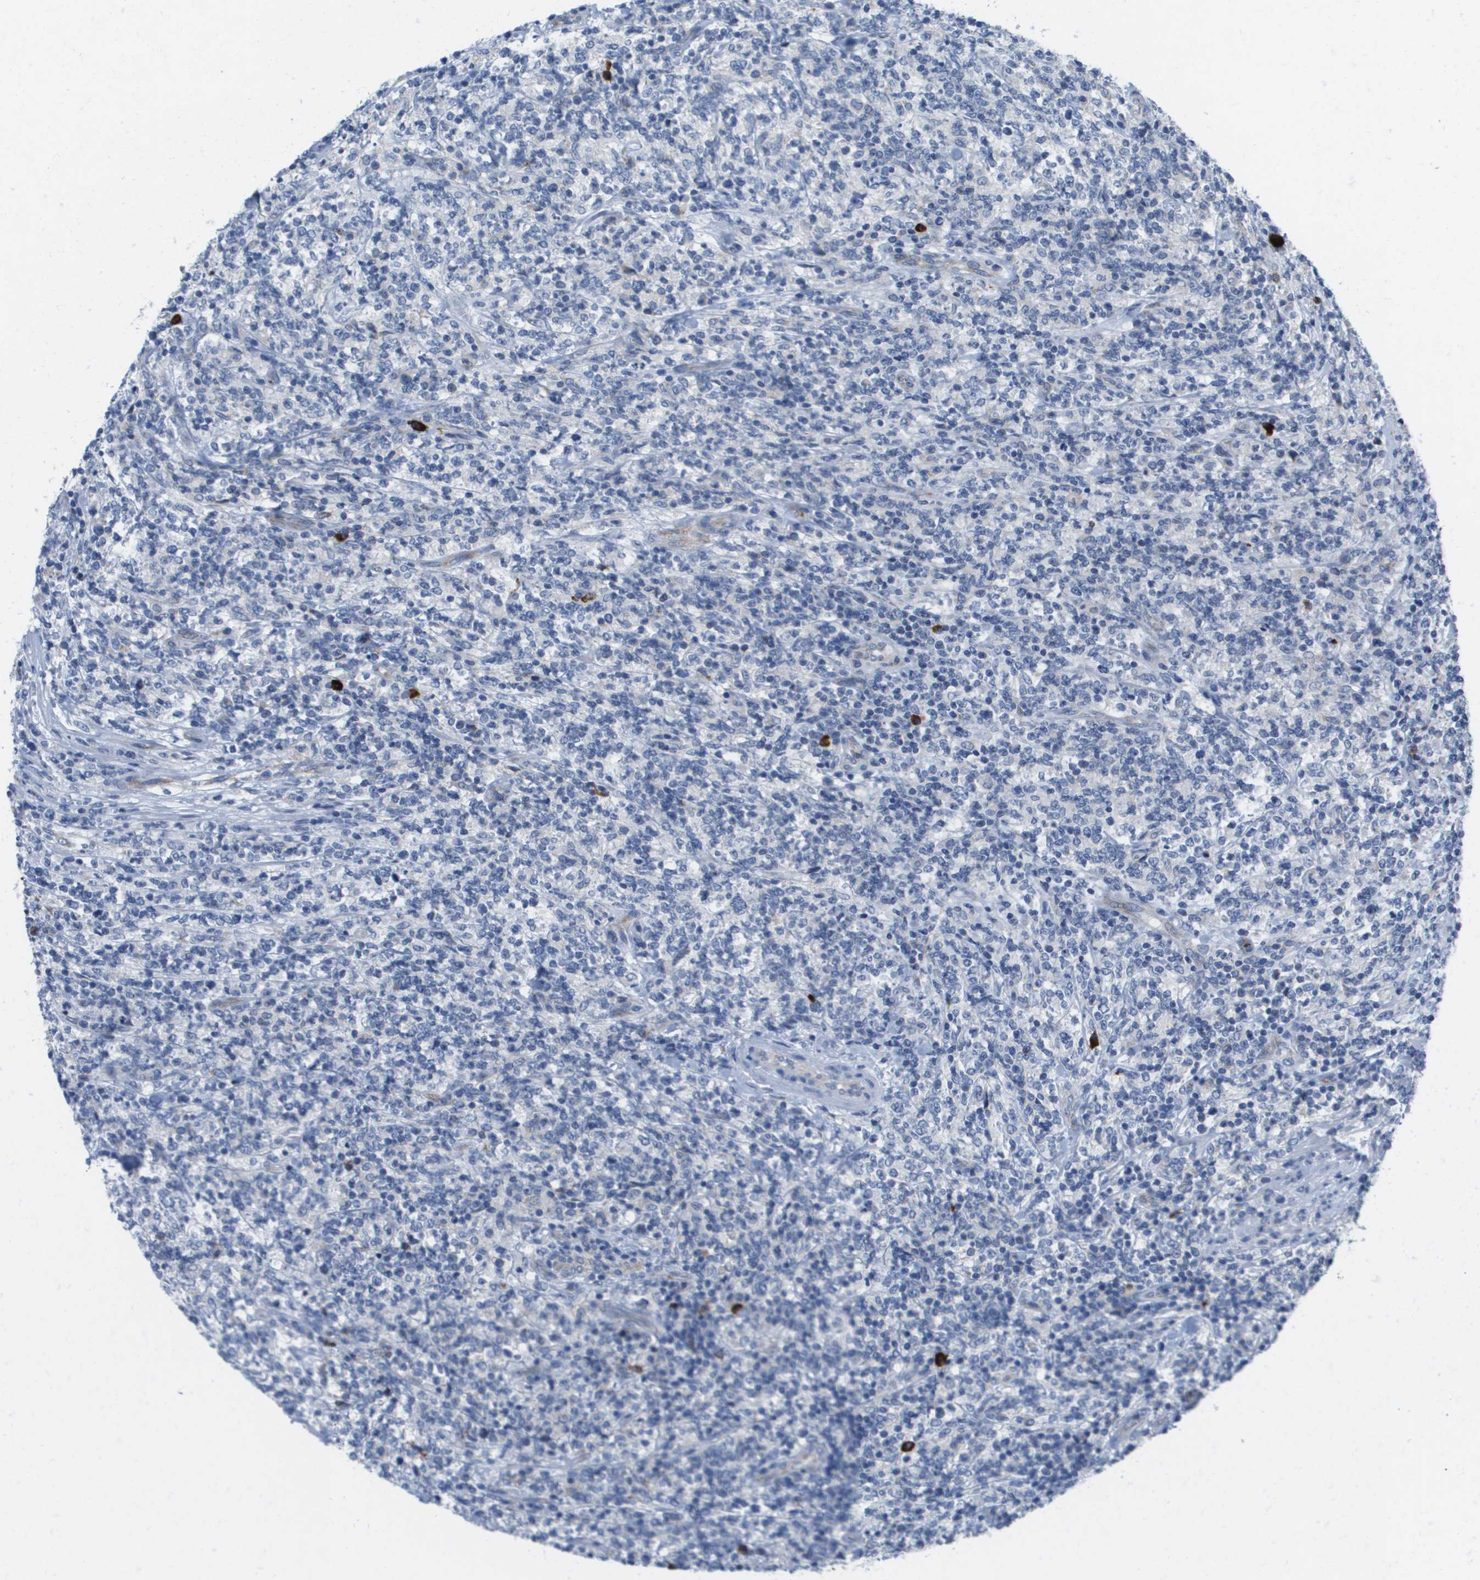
{"staining": {"intensity": "negative", "quantity": "none", "location": "none"}, "tissue": "lymphoma", "cell_type": "Tumor cells", "image_type": "cancer", "snomed": [{"axis": "morphology", "description": "Malignant lymphoma, non-Hodgkin's type, High grade"}, {"axis": "topography", "description": "Soft tissue"}], "caption": "High power microscopy histopathology image of an IHC image of high-grade malignant lymphoma, non-Hodgkin's type, revealing no significant staining in tumor cells. (DAB immunohistochemistry with hematoxylin counter stain).", "gene": "CD3G", "patient": {"sex": "male", "age": 18}}